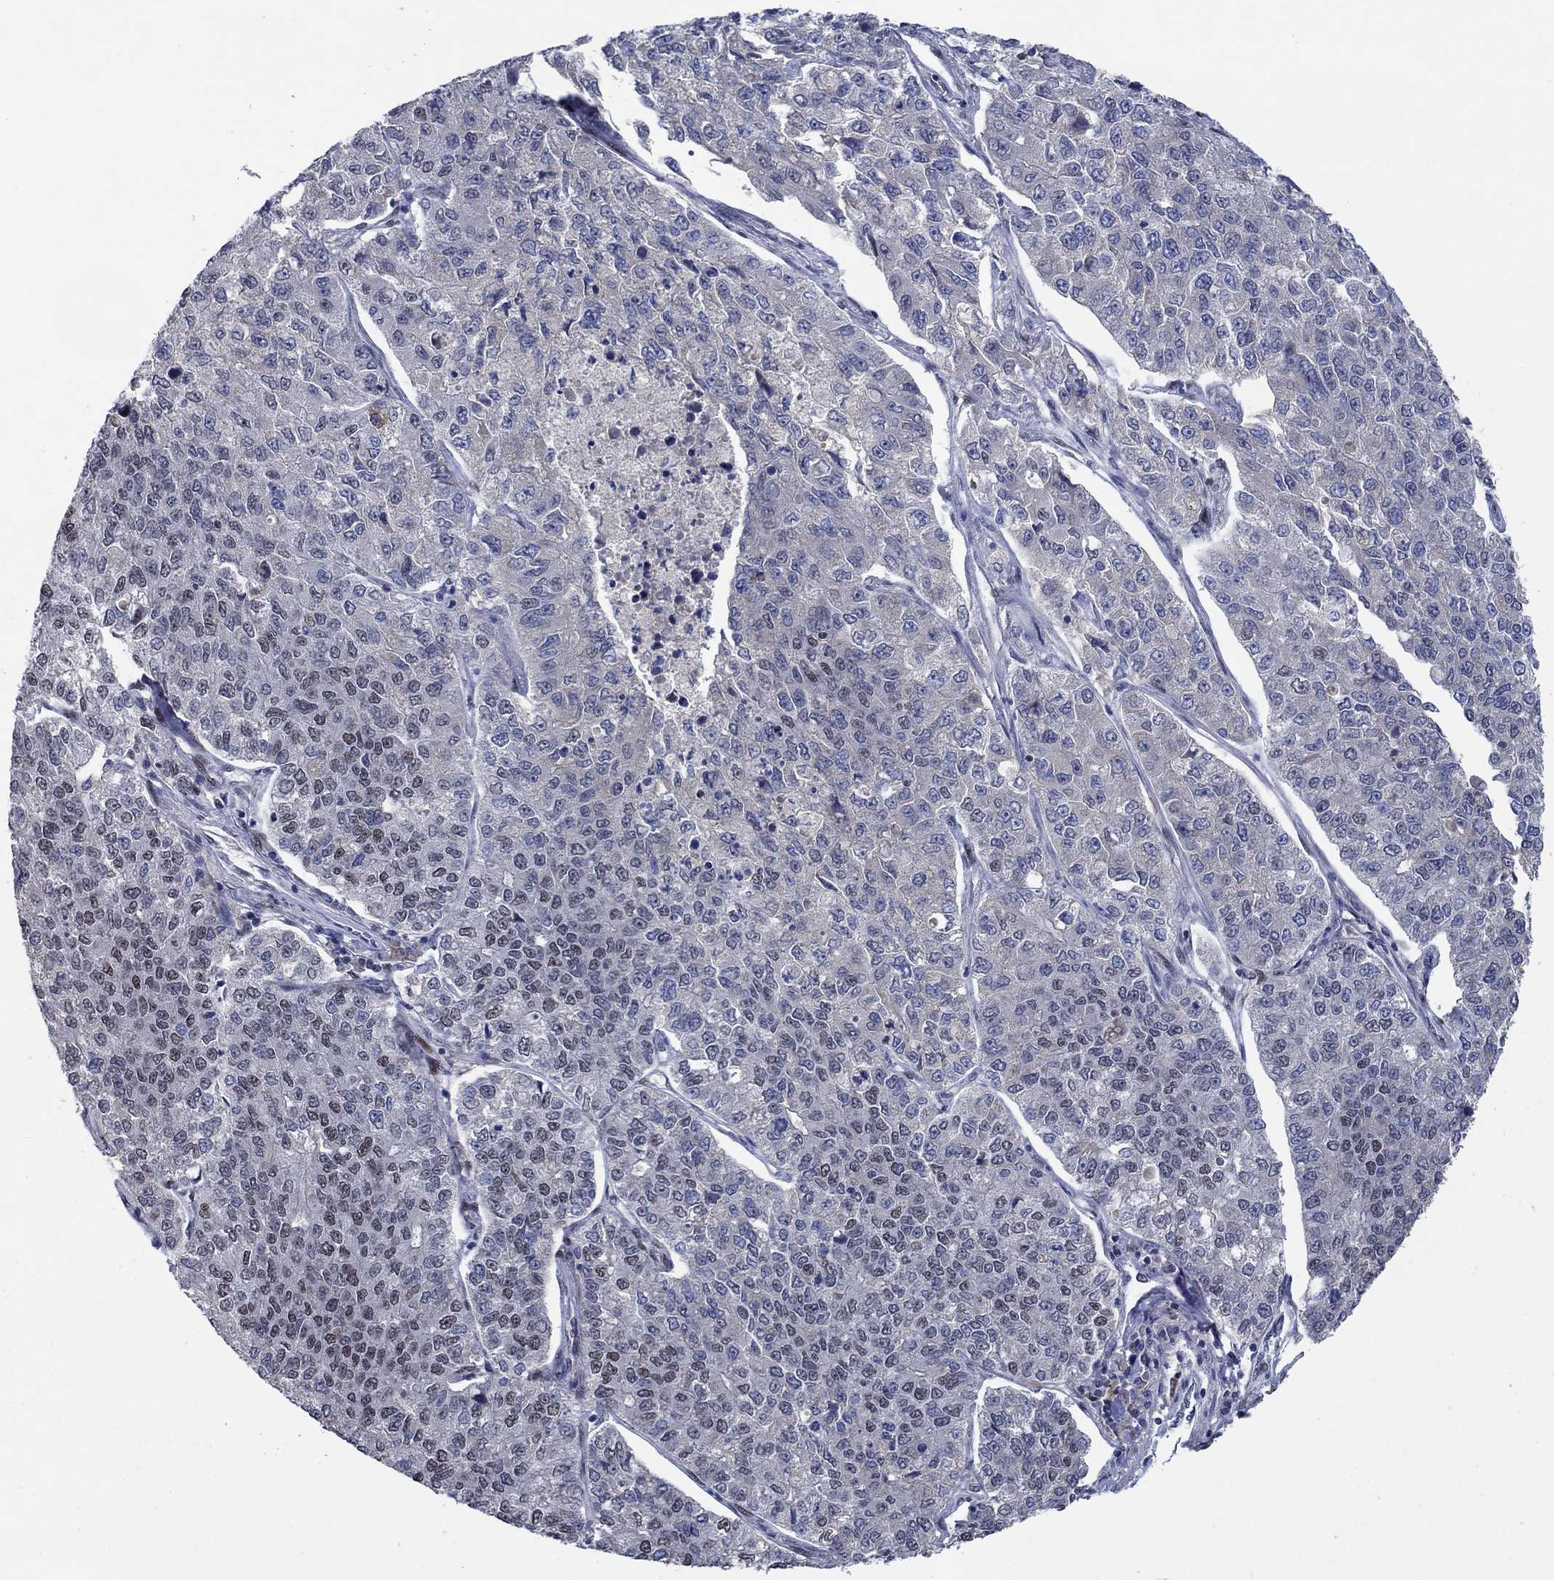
{"staining": {"intensity": "weak", "quantity": "<25%", "location": "nuclear"}, "tissue": "lung cancer", "cell_type": "Tumor cells", "image_type": "cancer", "snomed": [{"axis": "morphology", "description": "Adenocarcinoma, NOS"}, {"axis": "topography", "description": "Lung"}], "caption": "Protein analysis of lung cancer shows no significant positivity in tumor cells.", "gene": "HTN1", "patient": {"sex": "male", "age": 49}}